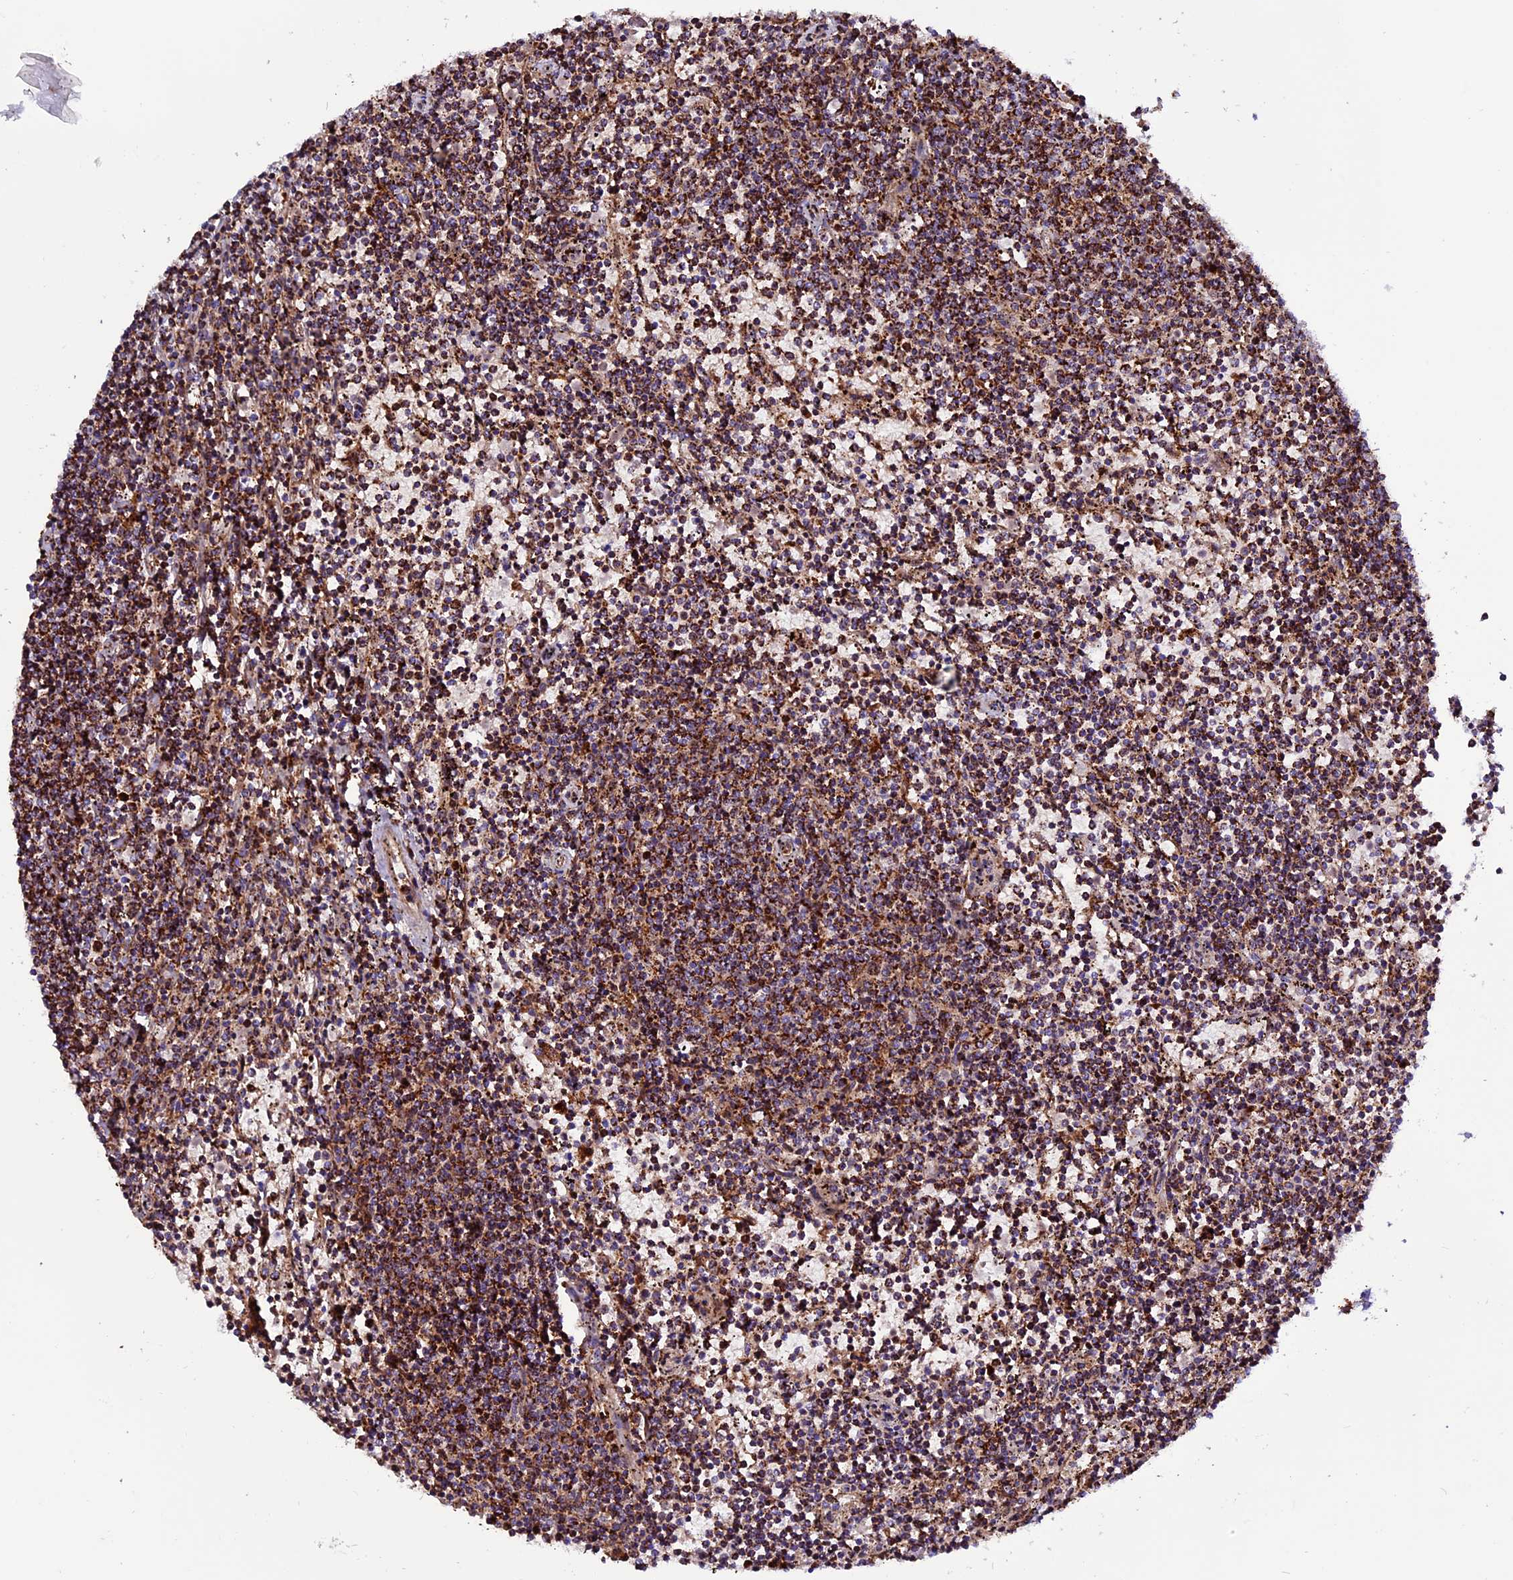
{"staining": {"intensity": "strong", "quantity": ">75%", "location": "cytoplasmic/membranous"}, "tissue": "lymphoma", "cell_type": "Tumor cells", "image_type": "cancer", "snomed": [{"axis": "morphology", "description": "Malignant lymphoma, non-Hodgkin's type, Low grade"}, {"axis": "topography", "description": "Spleen"}], "caption": "A high-resolution micrograph shows immunohistochemistry (IHC) staining of low-grade malignant lymphoma, non-Hodgkin's type, which displays strong cytoplasmic/membranous positivity in about >75% of tumor cells.", "gene": "CX3CL1", "patient": {"sex": "female", "age": 50}}